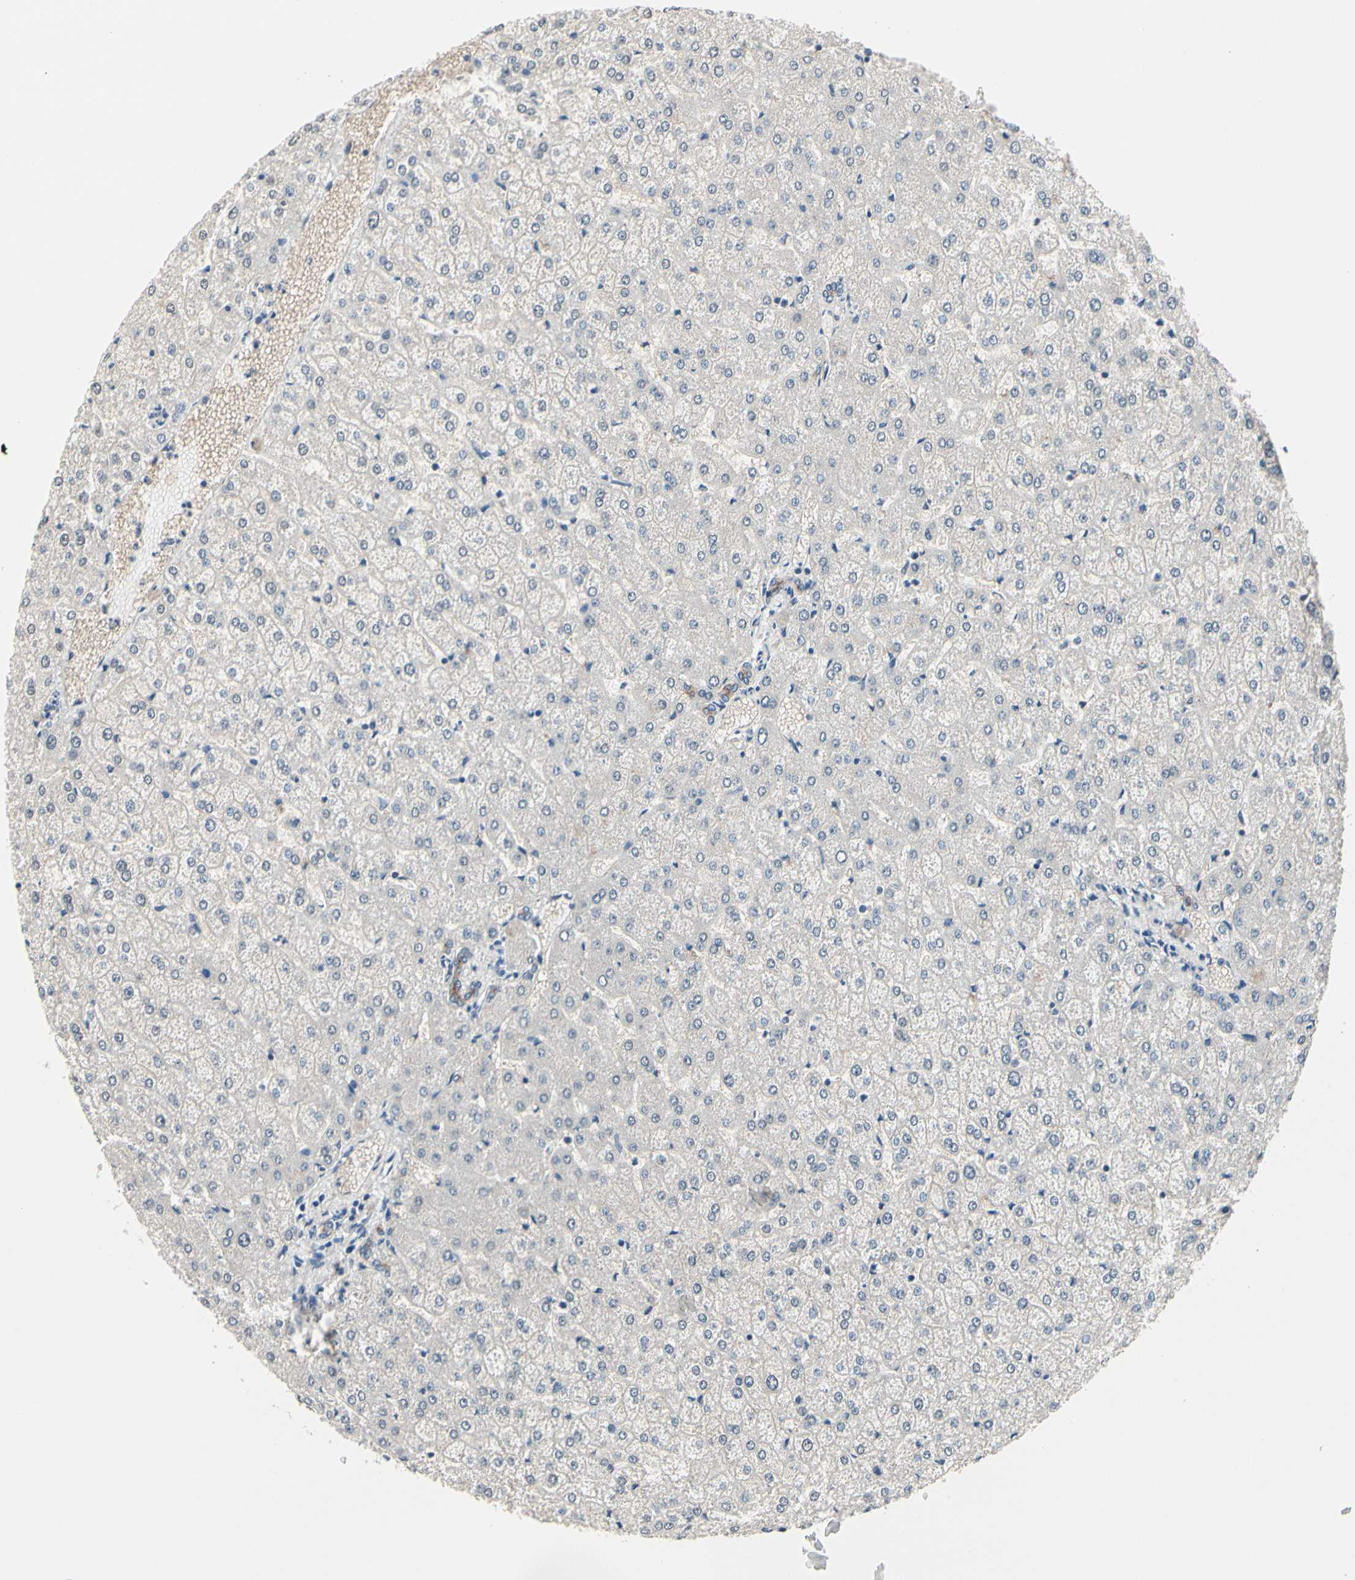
{"staining": {"intensity": "weak", "quantity": "25%-75%", "location": "cytoplasmic/membranous"}, "tissue": "liver", "cell_type": "Cholangiocytes", "image_type": "normal", "snomed": [{"axis": "morphology", "description": "Normal tissue, NOS"}, {"axis": "topography", "description": "Liver"}], "caption": "This micrograph exhibits immunohistochemistry (IHC) staining of benign liver, with low weak cytoplasmic/membranous staining in approximately 25%-75% of cholangiocytes.", "gene": "PRKAR2B", "patient": {"sex": "female", "age": 32}}